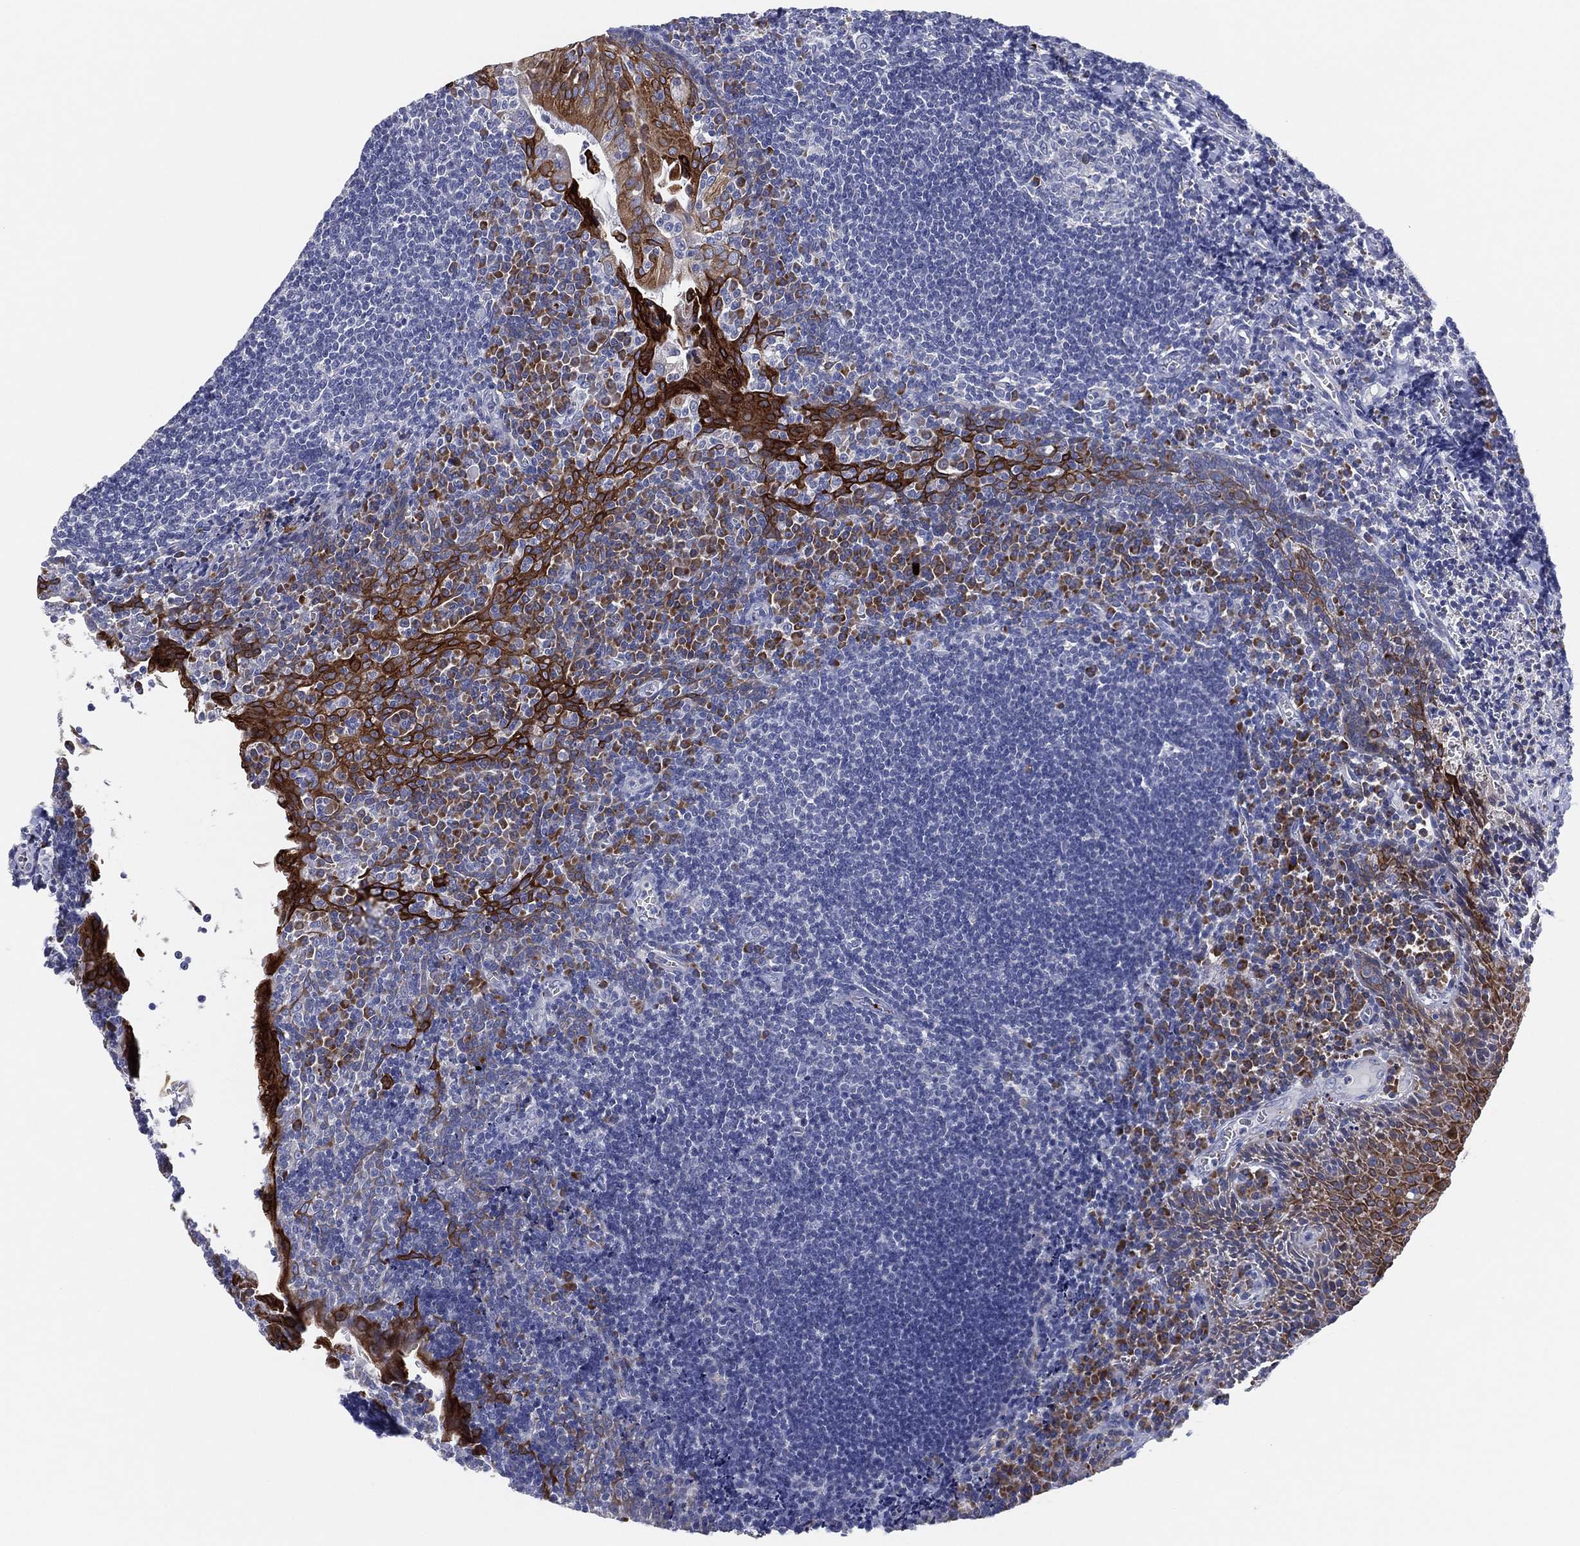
{"staining": {"intensity": "negative", "quantity": "none", "location": "none"}, "tissue": "tonsil", "cell_type": "Germinal center cells", "image_type": "normal", "snomed": [{"axis": "morphology", "description": "Normal tissue, NOS"}, {"axis": "morphology", "description": "Inflammation, NOS"}, {"axis": "topography", "description": "Tonsil"}], "caption": "High power microscopy photomicrograph of an immunohistochemistry histopathology image of unremarkable tonsil, revealing no significant staining in germinal center cells.", "gene": "TMEM40", "patient": {"sex": "female", "age": 31}}